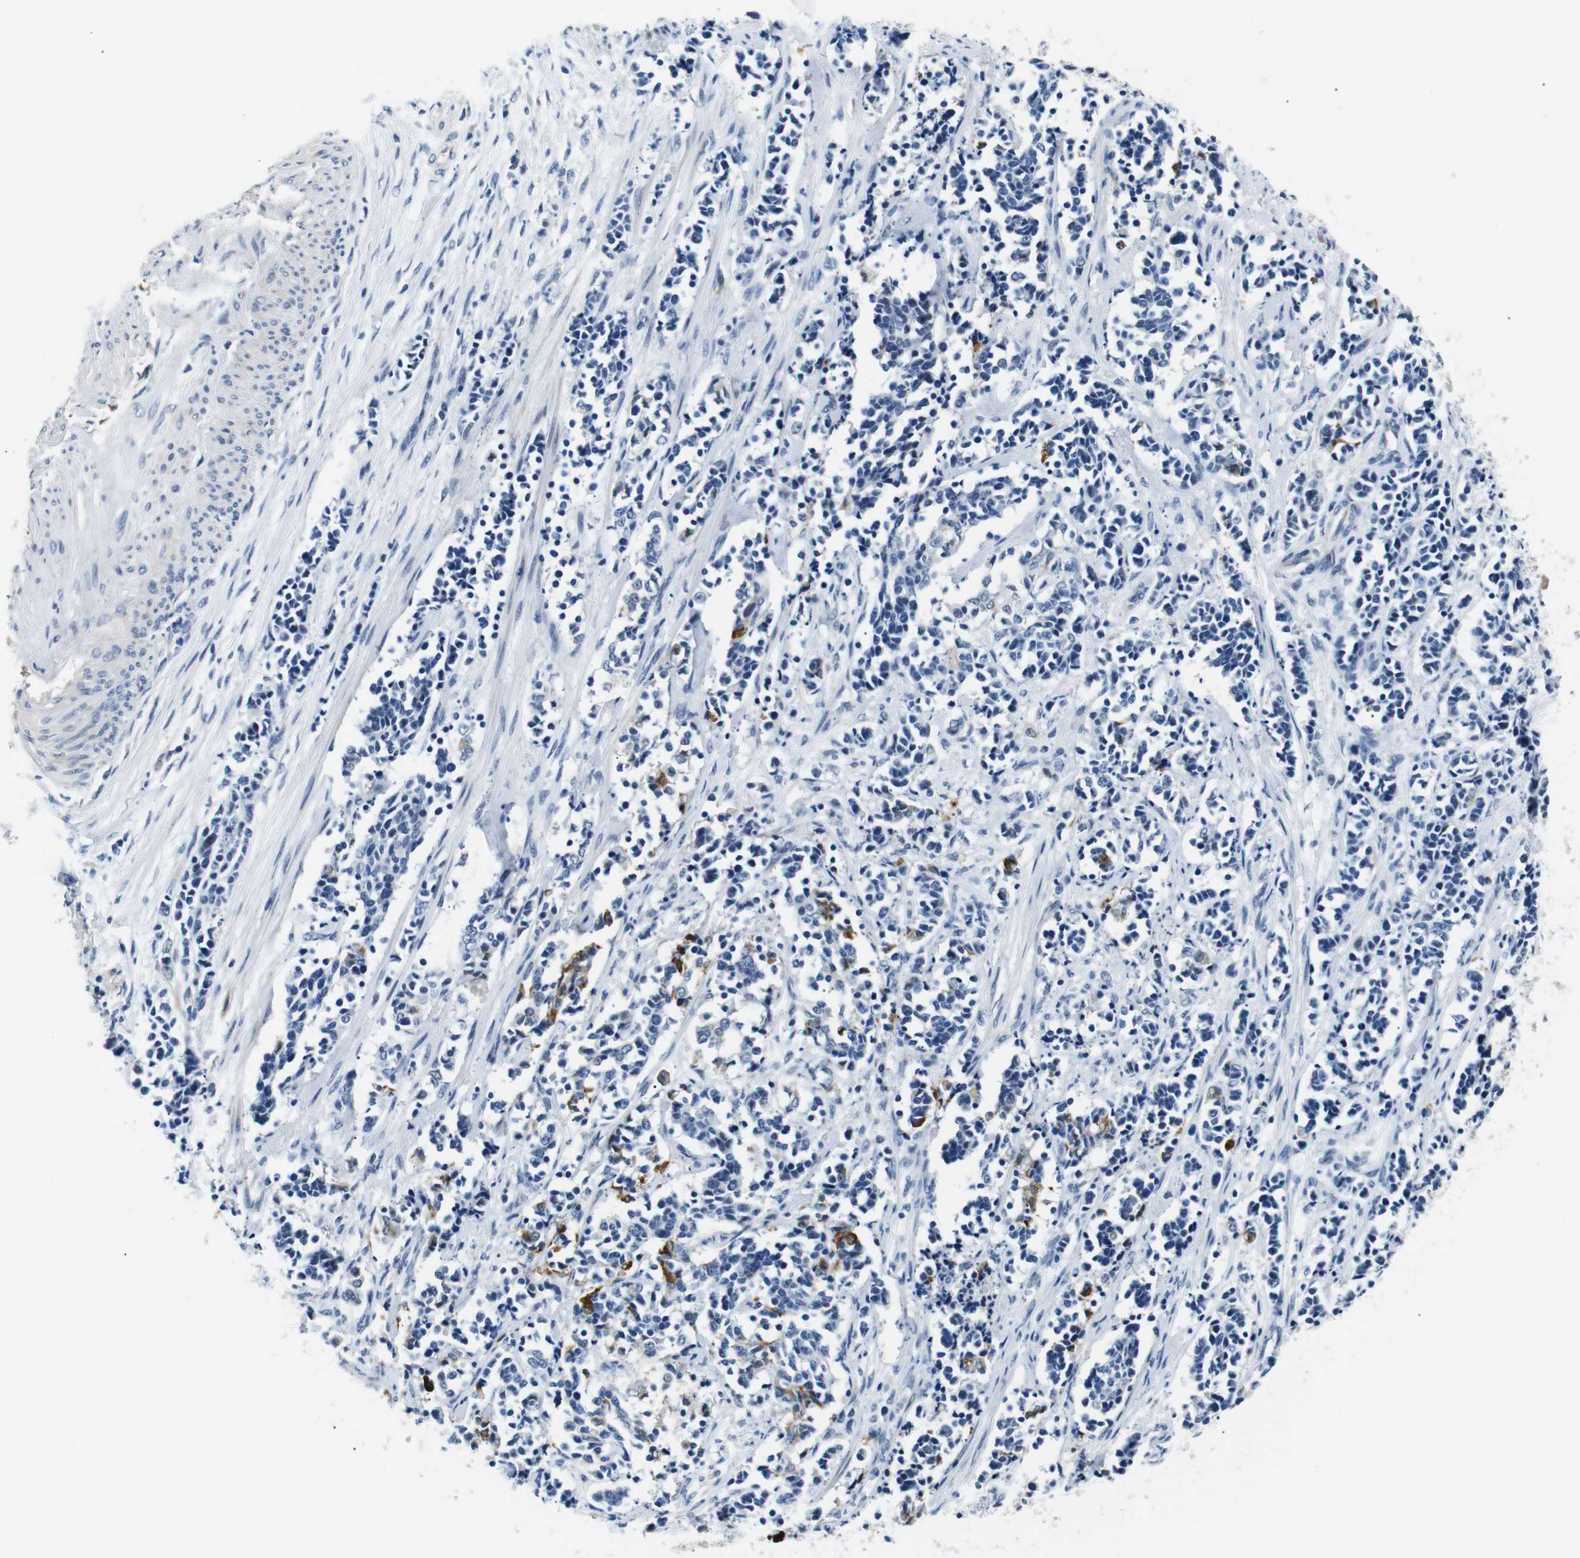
{"staining": {"intensity": "negative", "quantity": "none", "location": "none"}, "tissue": "cervical cancer", "cell_type": "Tumor cells", "image_type": "cancer", "snomed": [{"axis": "morphology", "description": "Squamous cell carcinoma, NOS"}, {"axis": "topography", "description": "Cervix"}], "caption": "Micrograph shows no protein staining in tumor cells of squamous cell carcinoma (cervical) tissue.", "gene": "TAFA1", "patient": {"sex": "female", "age": 35}}